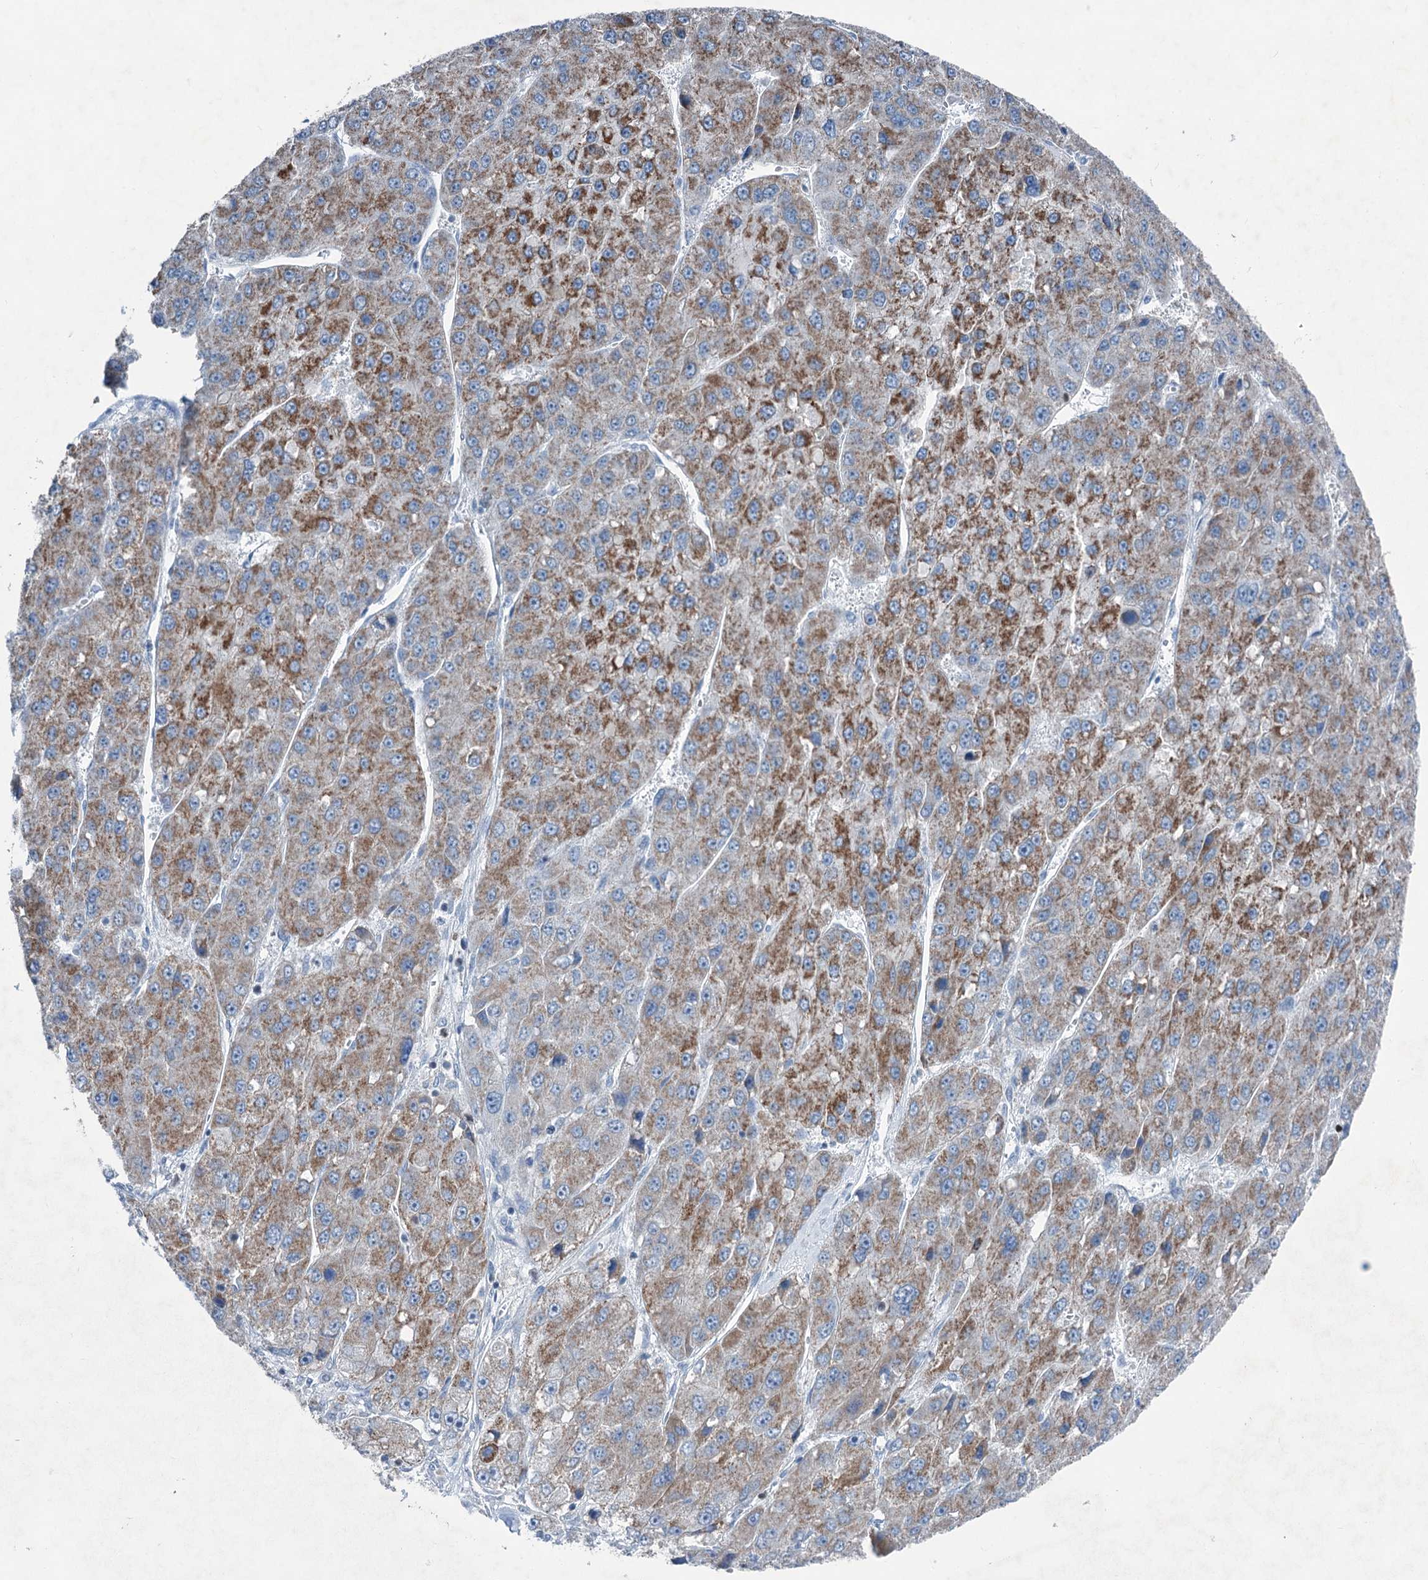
{"staining": {"intensity": "moderate", "quantity": ">75%", "location": "cytoplasmic/membranous"}, "tissue": "liver cancer", "cell_type": "Tumor cells", "image_type": "cancer", "snomed": [{"axis": "morphology", "description": "Carcinoma, Hepatocellular, NOS"}, {"axis": "topography", "description": "Liver"}], "caption": "The photomicrograph demonstrates staining of liver hepatocellular carcinoma, revealing moderate cytoplasmic/membranous protein expression (brown color) within tumor cells.", "gene": "ELP4", "patient": {"sex": "female", "age": 73}}